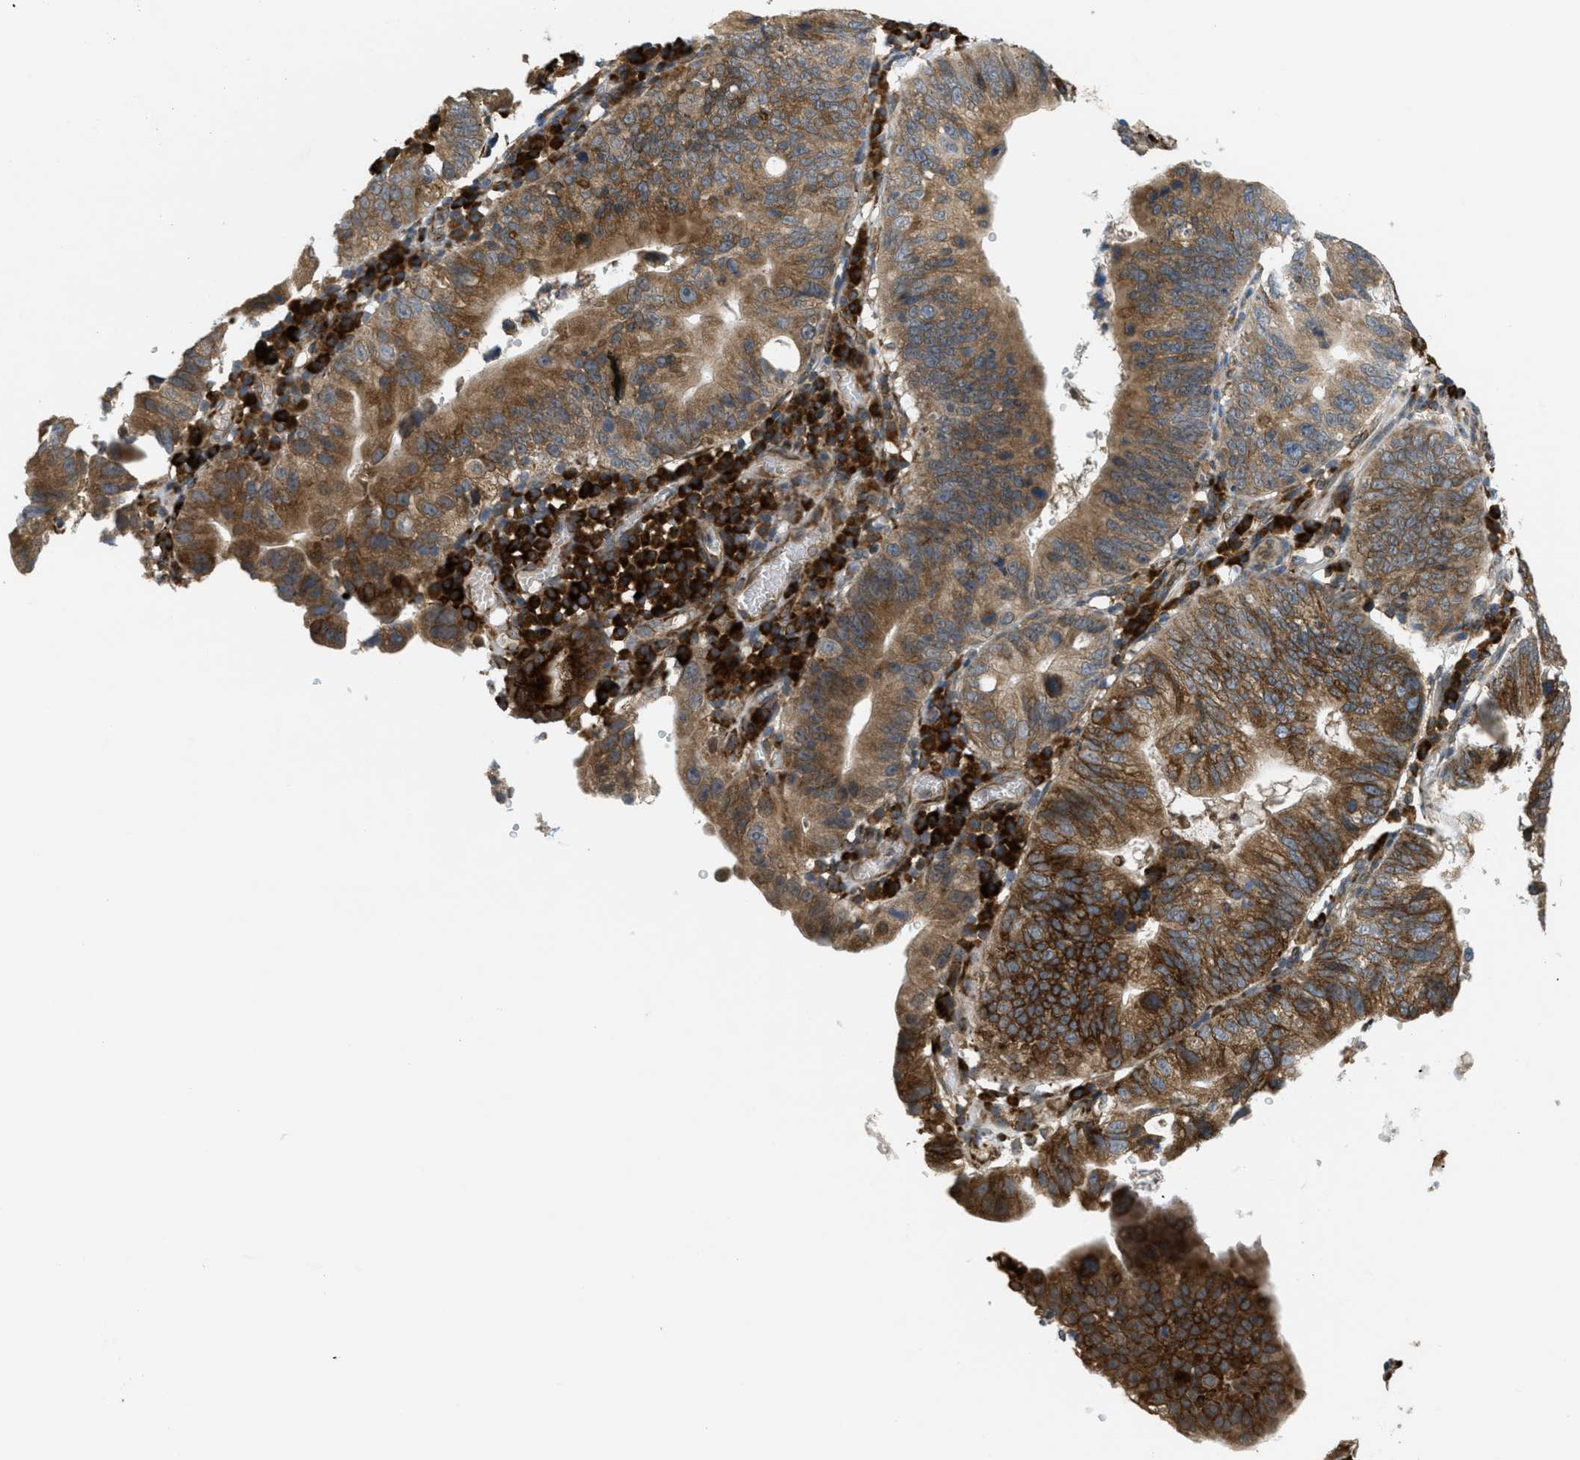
{"staining": {"intensity": "strong", "quantity": ">75%", "location": "cytoplasmic/membranous"}, "tissue": "stomach cancer", "cell_type": "Tumor cells", "image_type": "cancer", "snomed": [{"axis": "morphology", "description": "Adenocarcinoma, NOS"}, {"axis": "topography", "description": "Stomach"}], "caption": "A photomicrograph of adenocarcinoma (stomach) stained for a protein exhibits strong cytoplasmic/membranous brown staining in tumor cells.", "gene": "PCDH18", "patient": {"sex": "male", "age": 59}}